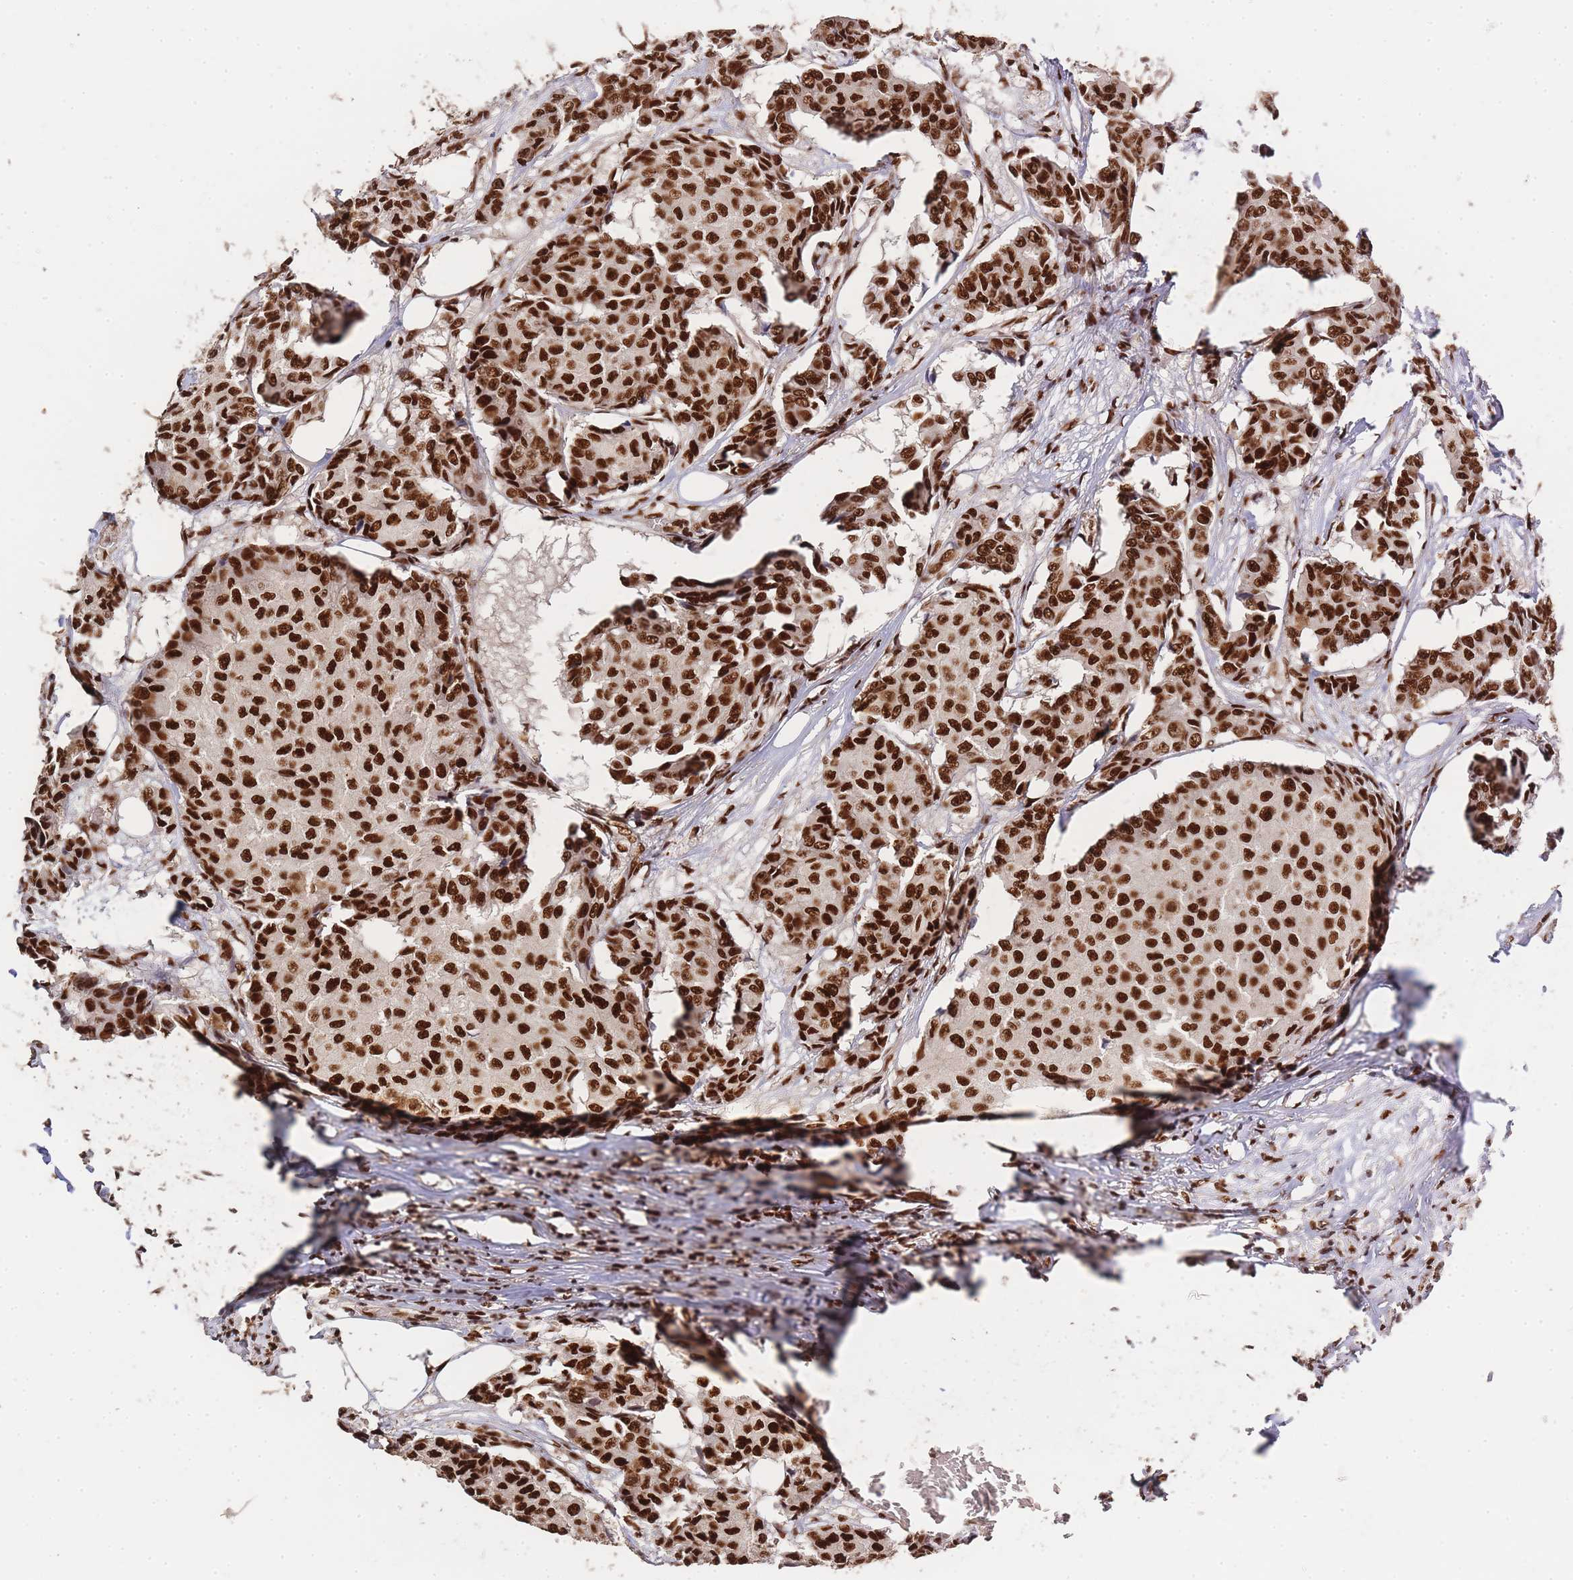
{"staining": {"intensity": "strong", "quantity": ">75%", "location": "nuclear"}, "tissue": "breast cancer", "cell_type": "Tumor cells", "image_type": "cancer", "snomed": [{"axis": "morphology", "description": "Duct carcinoma"}, {"axis": "topography", "description": "Breast"}], "caption": "Protein expression analysis of human breast invasive ductal carcinoma reveals strong nuclear staining in approximately >75% of tumor cells.", "gene": "PRKDC", "patient": {"sex": "female", "age": 75}}